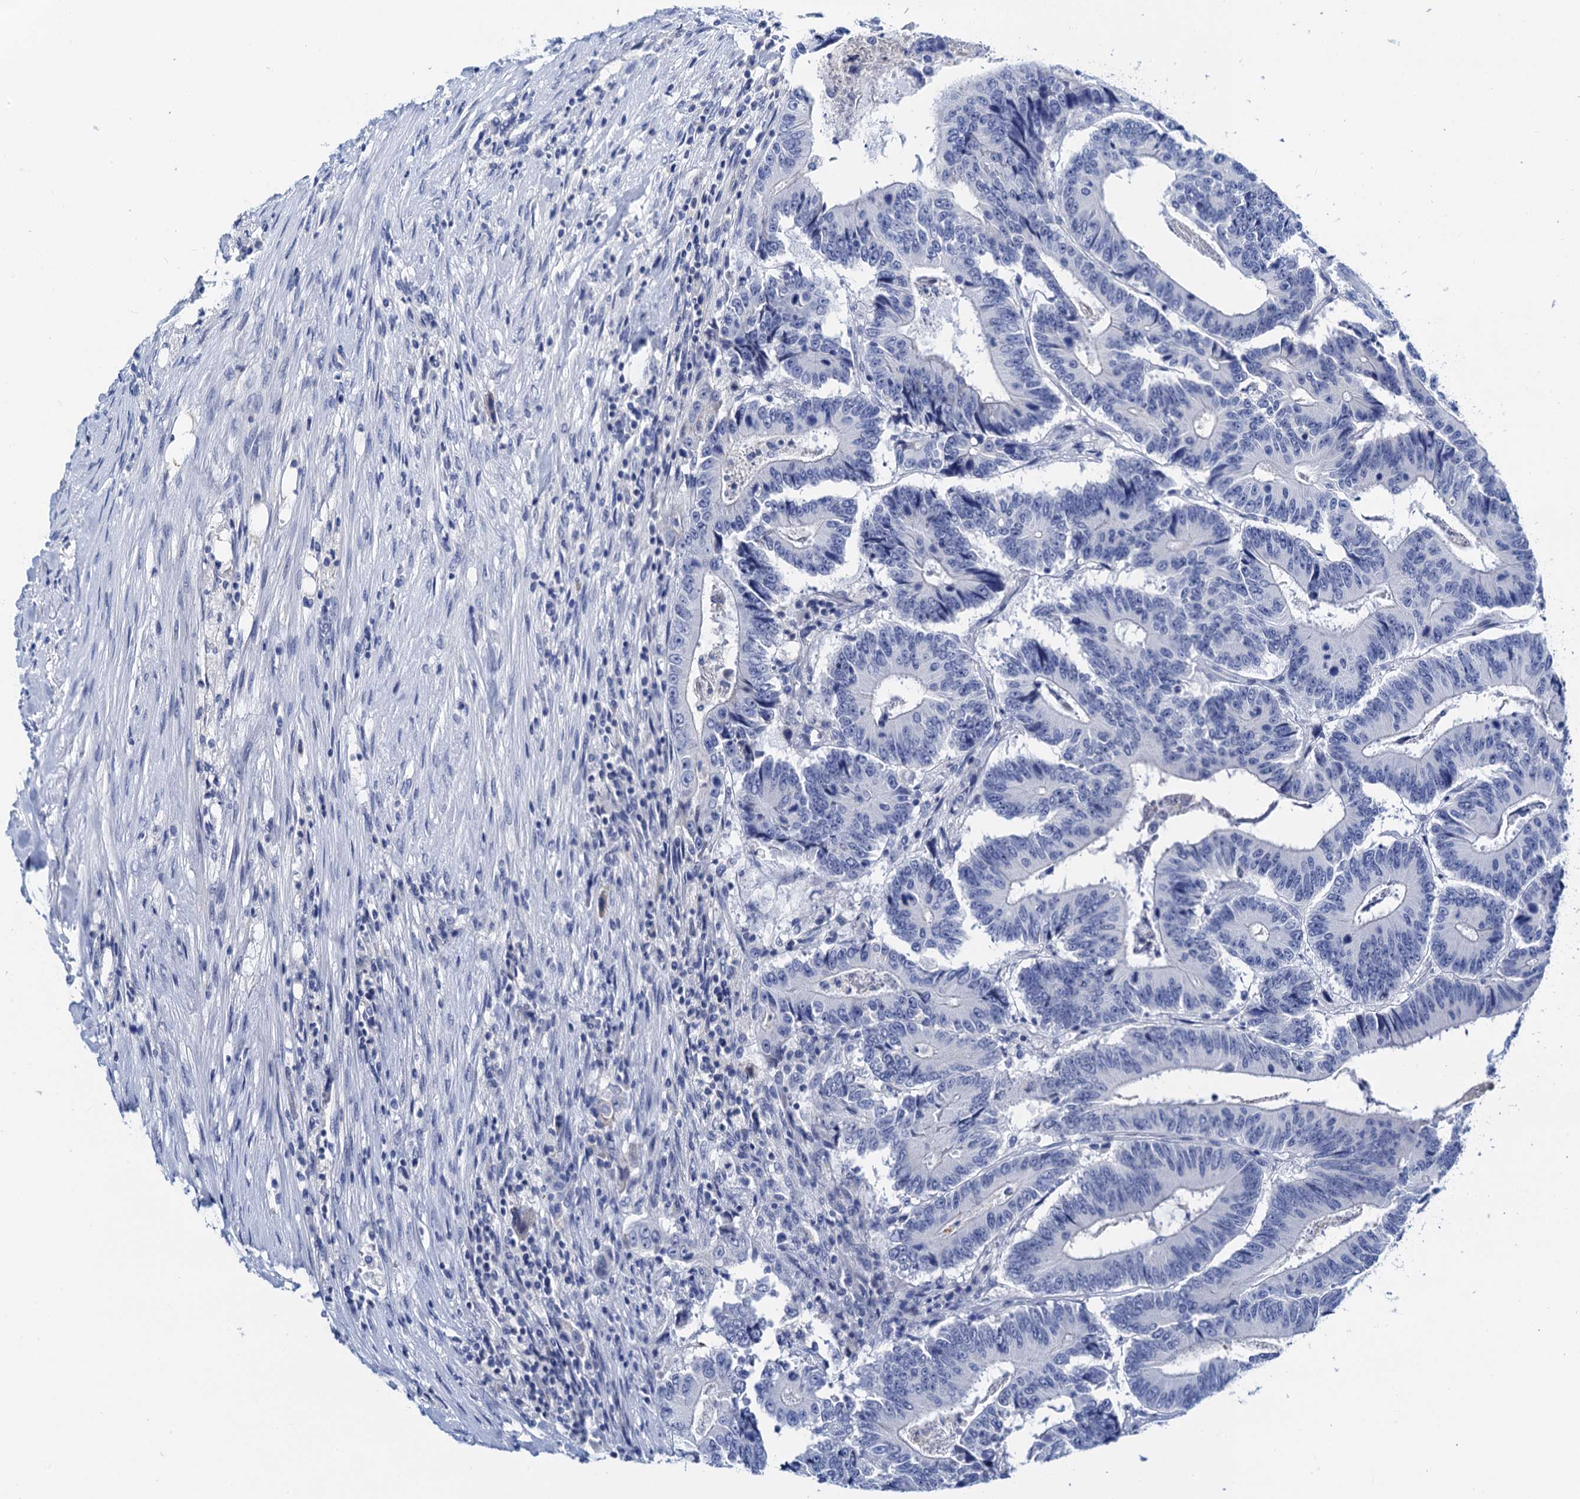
{"staining": {"intensity": "negative", "quantity": "none", "location": "none"}, "tissue": "colorectal cancer", "cell_type": "Tumor cells", "image_type": "cancer", "snomed": [{"axis": "morphology", "description": "Adenocarcinoma, NOS"}, {"axis": "topography", "description": "Colon"}], "caption": "Tumor cells are negative for brown protein staining in colorectal adenocarcinoma. (Stains: DAB (3,3'-diaminobenzidine) IHC with hematoxylin counter stain, Microscopy: brightfield microscopy at high magnification).", "gene": "LYPD3", "patient": {"sex": "male", "age": 83}}